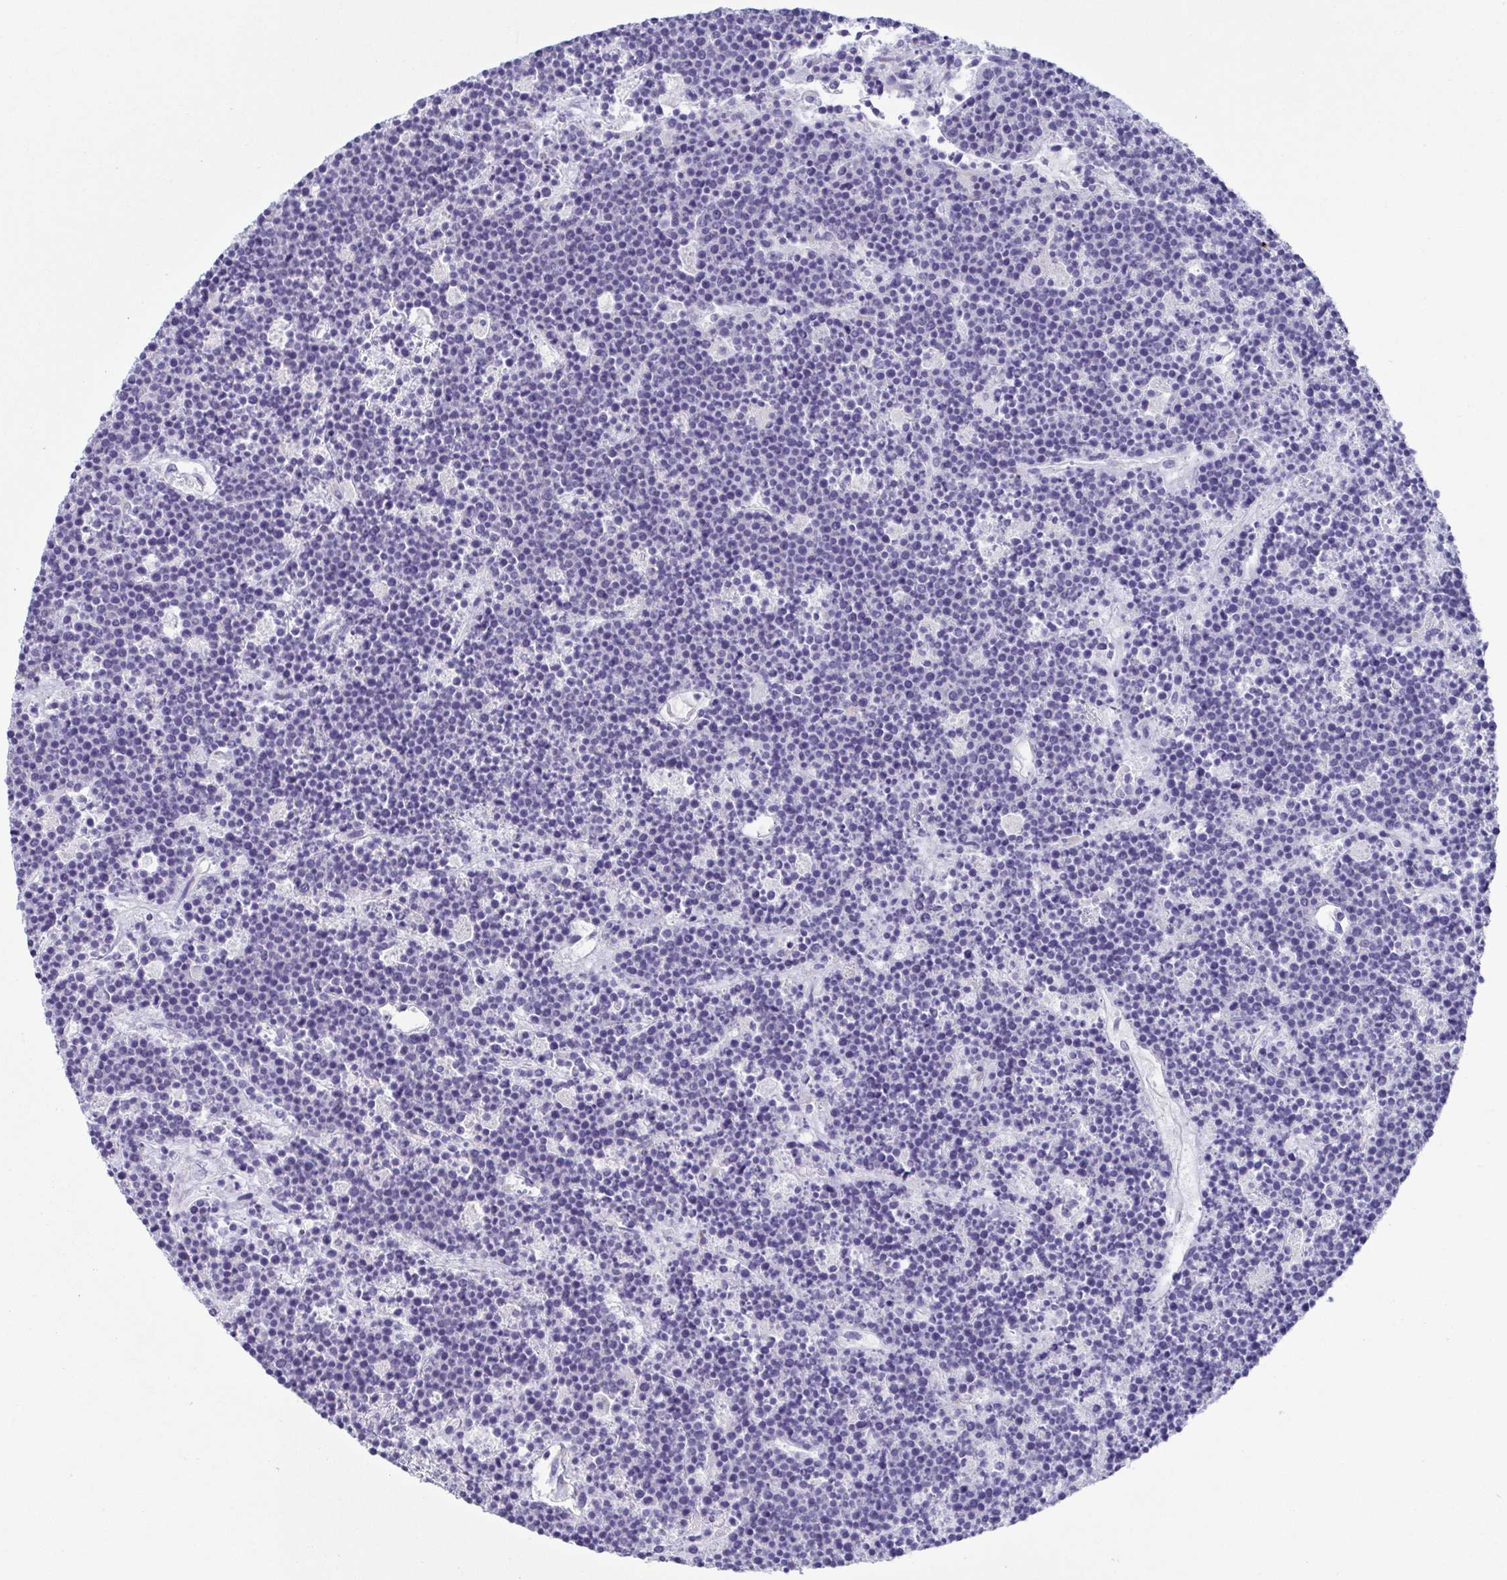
{"staining": {"intensity": "negative", "quantity": "none", "location": "none"}, "tissue": "lymphoma", "cell_type": "Tumor cells", "image_type": "cancer", "snomed": [{"axis": "morphology", "description": "Malignant lymphoma, non-Hodgkin's type, High grade"}, {"axis": "topography", "description": "Ovary"}], "caption": "Protein analysis of lymphoma displays no significant positivity in tumor cells.", "gene": "AZU1", "patient": {"sex": "female", "age": 56}}